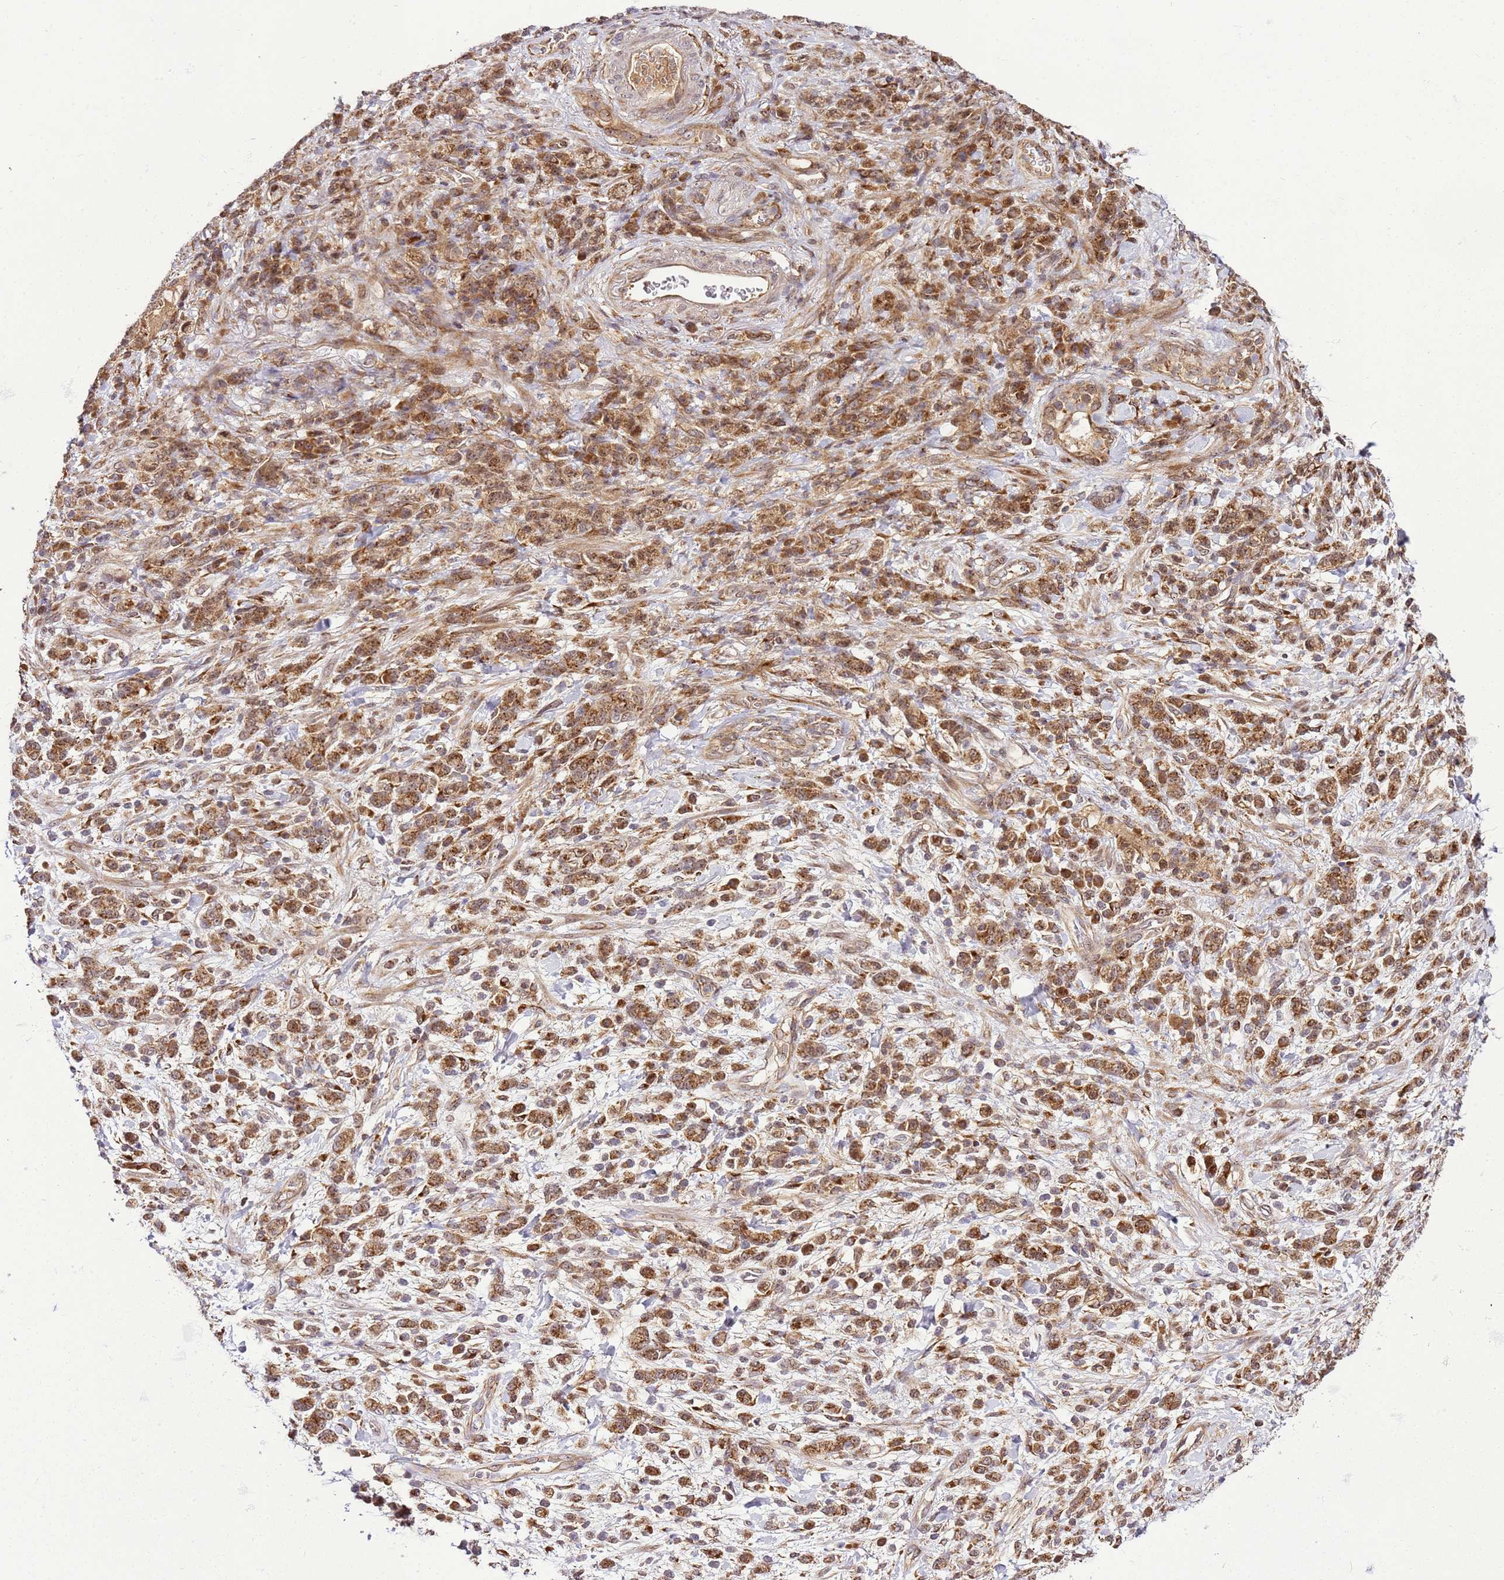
{"staining": {"intensity": "moderate", "quantity": ">75%", "location": "cytoplasmic/membranous"}, "tissue": "stomach cancer", "cell_type": "Tumor cells", "image_type": "cancer", "snomed": [{"axis": "morphology", "description": "Adenocarcinoma, NOS"}, {"axis": "topography", "description": "Stomach"}], "caption": "Stomach cancer stained for a protein shows moderate cytoplasmic/membranous positivity in tumor cells.", "gene": "RASA3", "patient": {"sex": "male", "age": 77}}